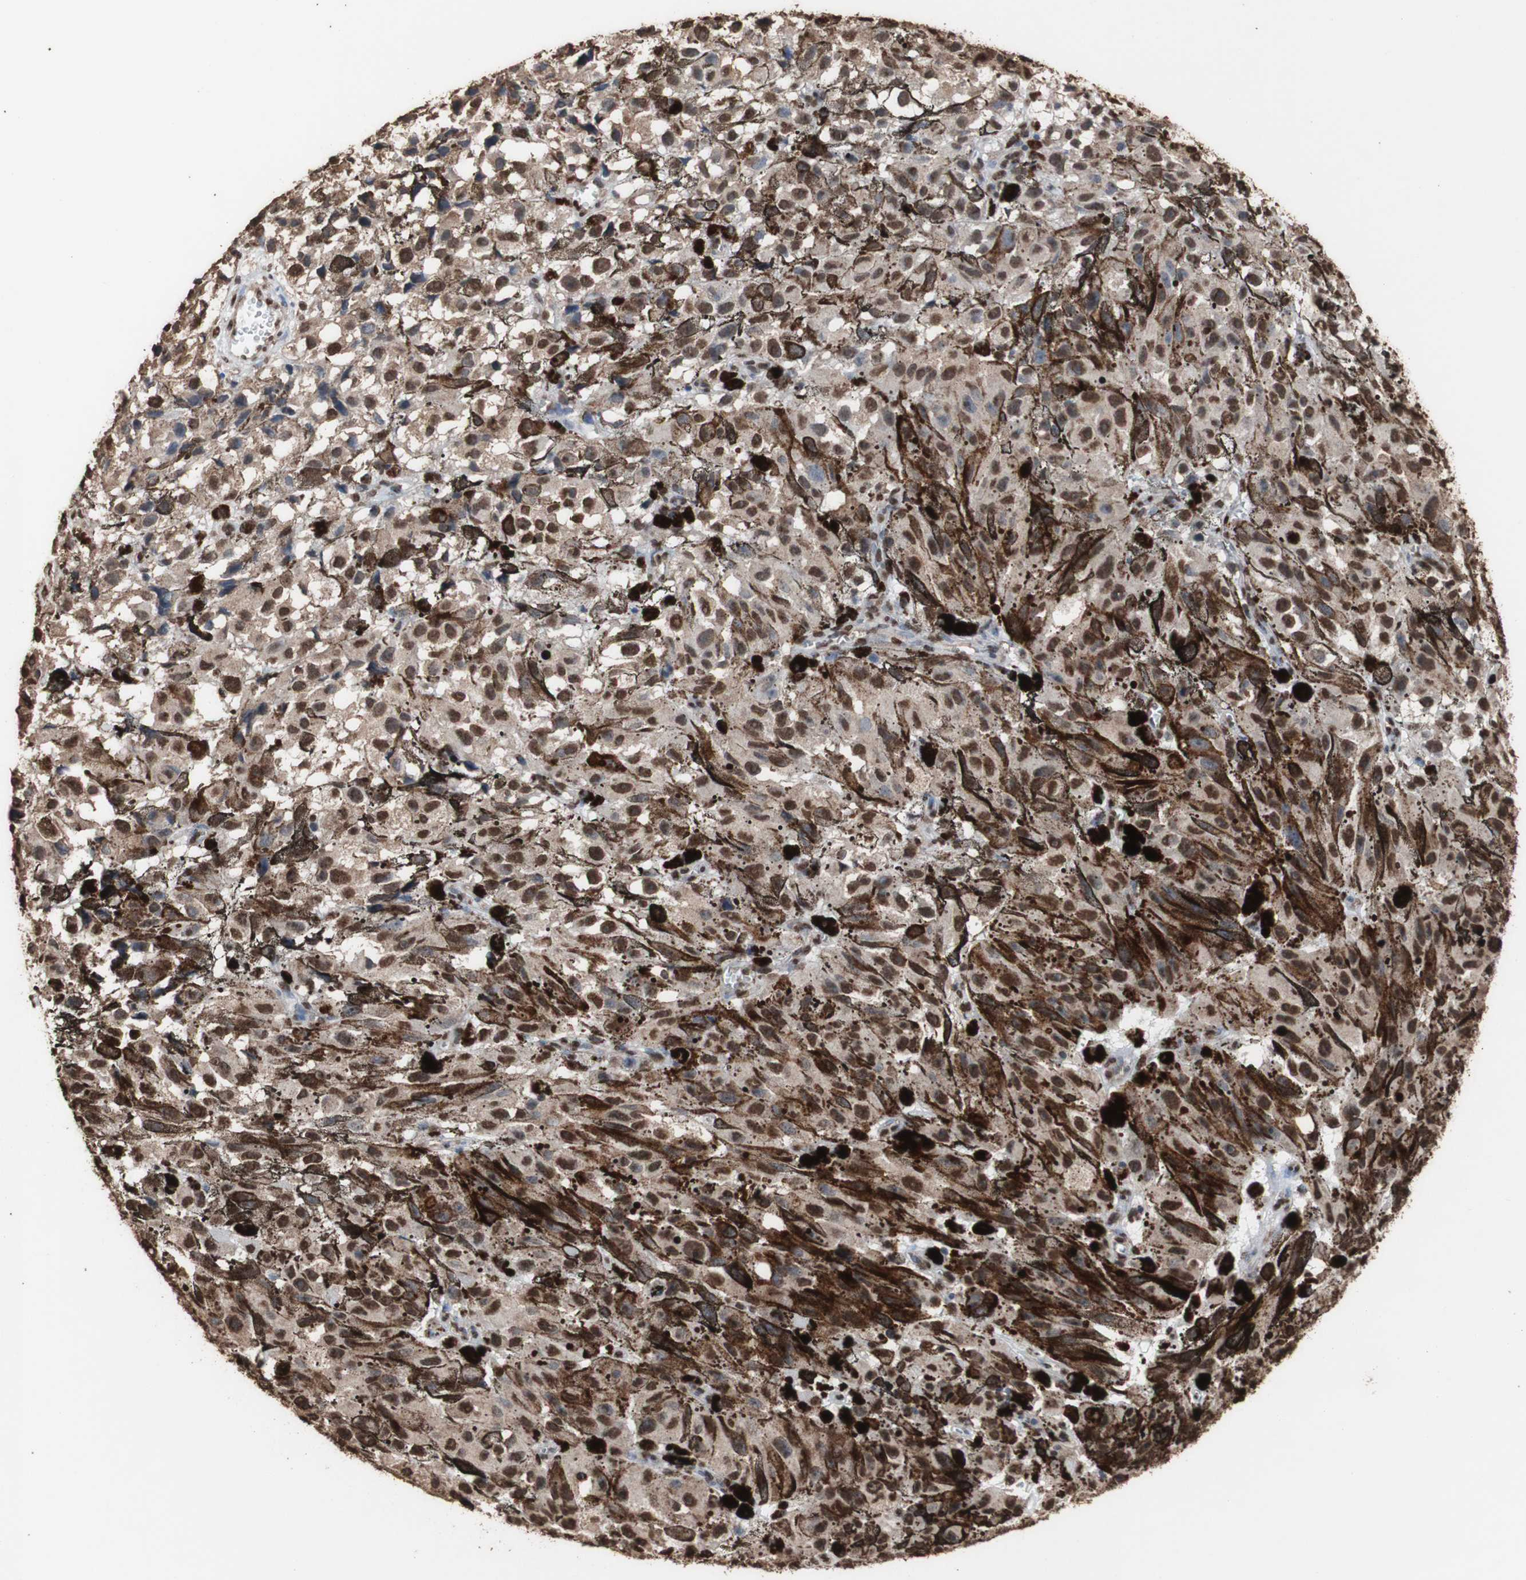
{"staining": {"intensity": "strong", "quantity": ">75%", "location": "cytoplasmic/membranous,nuclear"}, "tissue": "melanoma", "cell_type": "Tumor cells", "image_type": "cancer", "snomed": [{"axis": "morphology", "description": "Malignant melanoma, NOS"}, {"axis": "topography", "description": "Skin"}], "caption": "This image displays melanoma stained with IHC to label a protein in brown. The cytoplasmic/membranous and nuclear of tumor cells show strong positivity for the protein. Nuclei are counter-stained blue.", "gene": "PIDD1", "patient": {"sex": "female", "age": 104}}